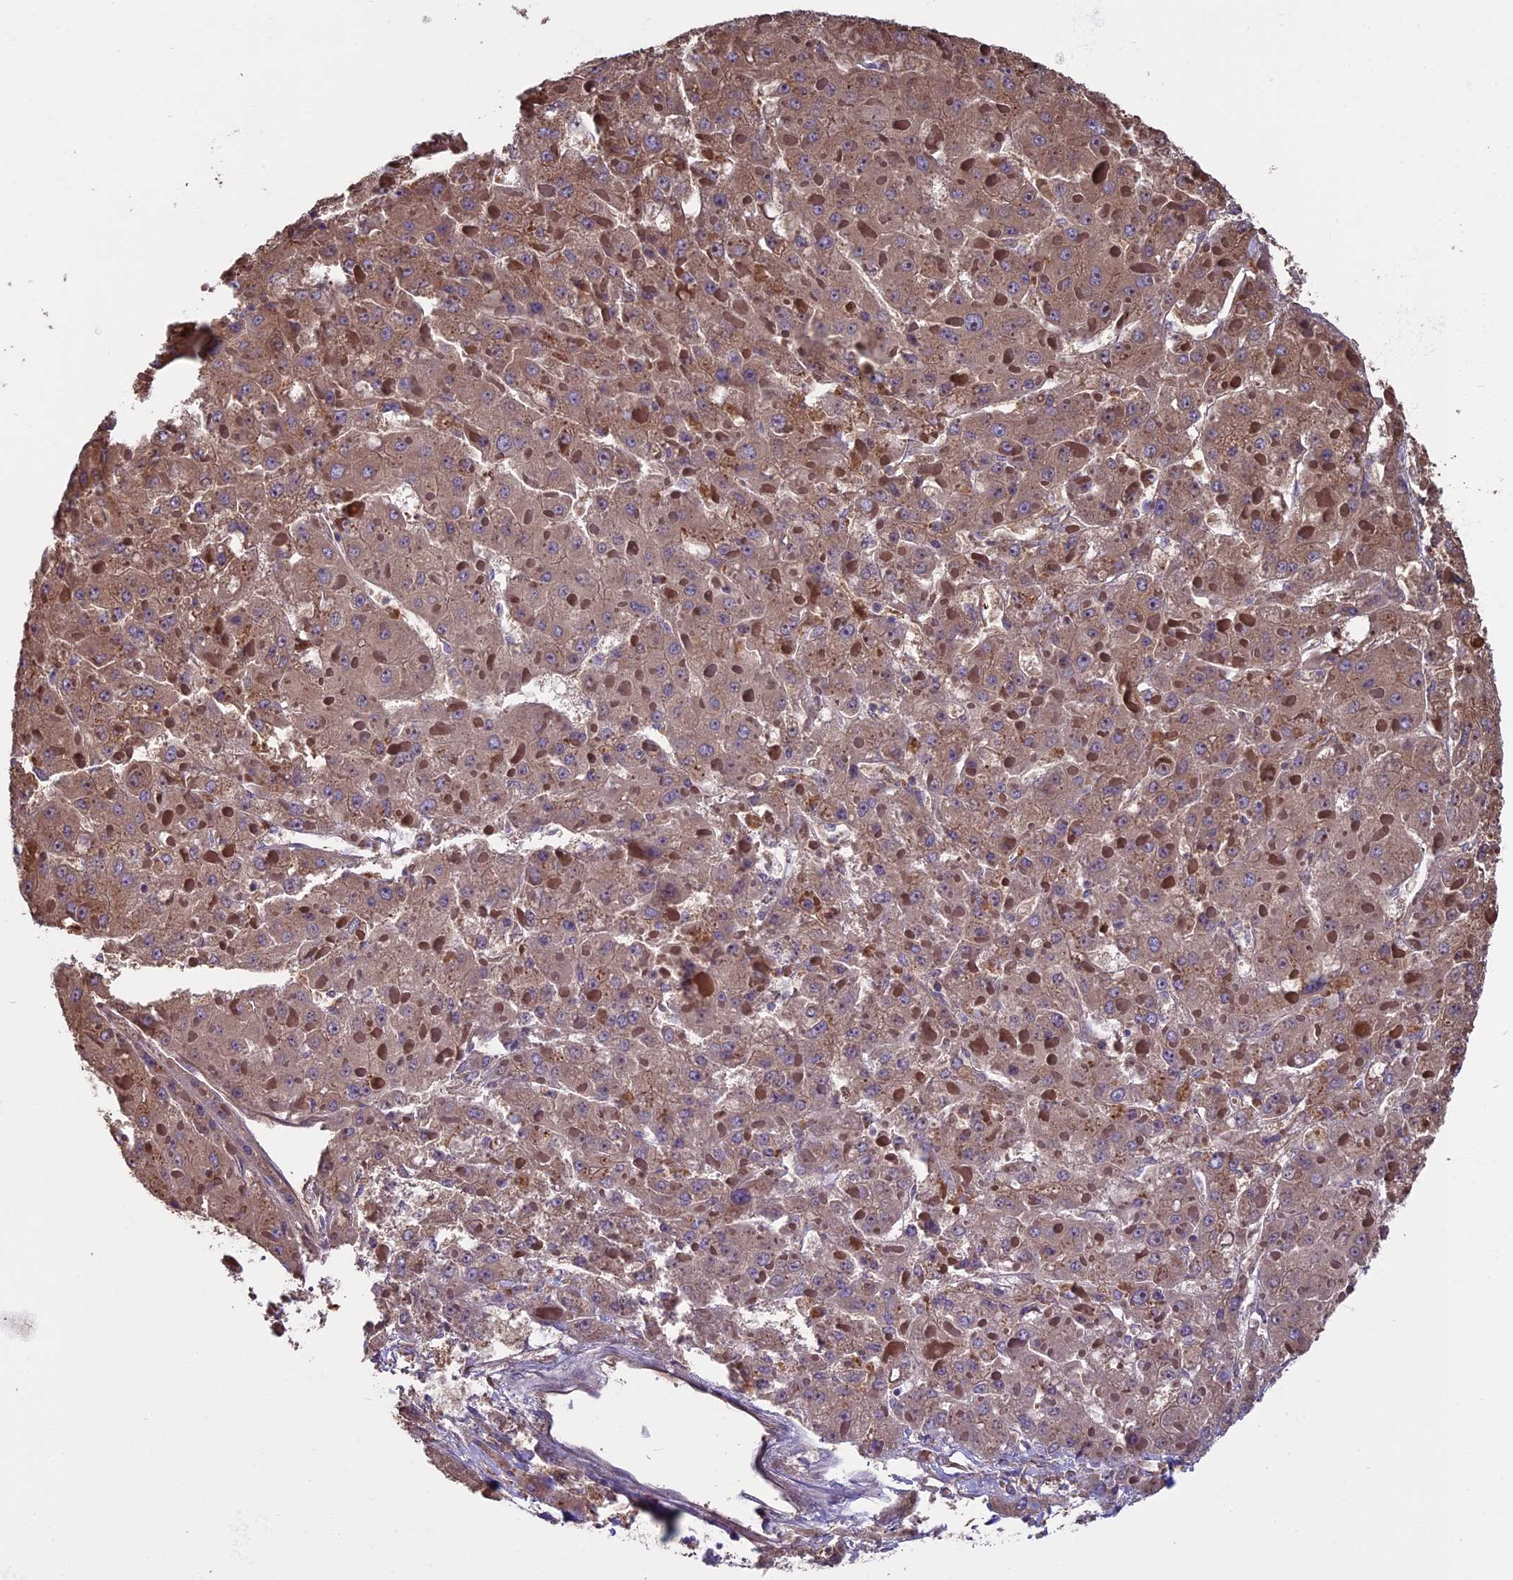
{"staining": {"intensity": "weak", "quantity": ">75%", "location": "cytoplasmic/membranous"}, "tissue": "liver cancer", "cell_type": "Tumor cells", "image_type": "cancer", "snomed": [{"axis": "morphology", "description": "Carcinoma, Hepatocellular, NOS"}, {"axis": "topography", "description": "Liver"}], "caption": "Liver cancer stained with a brown dye demonstrates weak cytoplasmic/membranous positive staining in about >75% of tumor cells.", "gene": "VWA3A", "patient": {"sex": "female", "age": 73}}